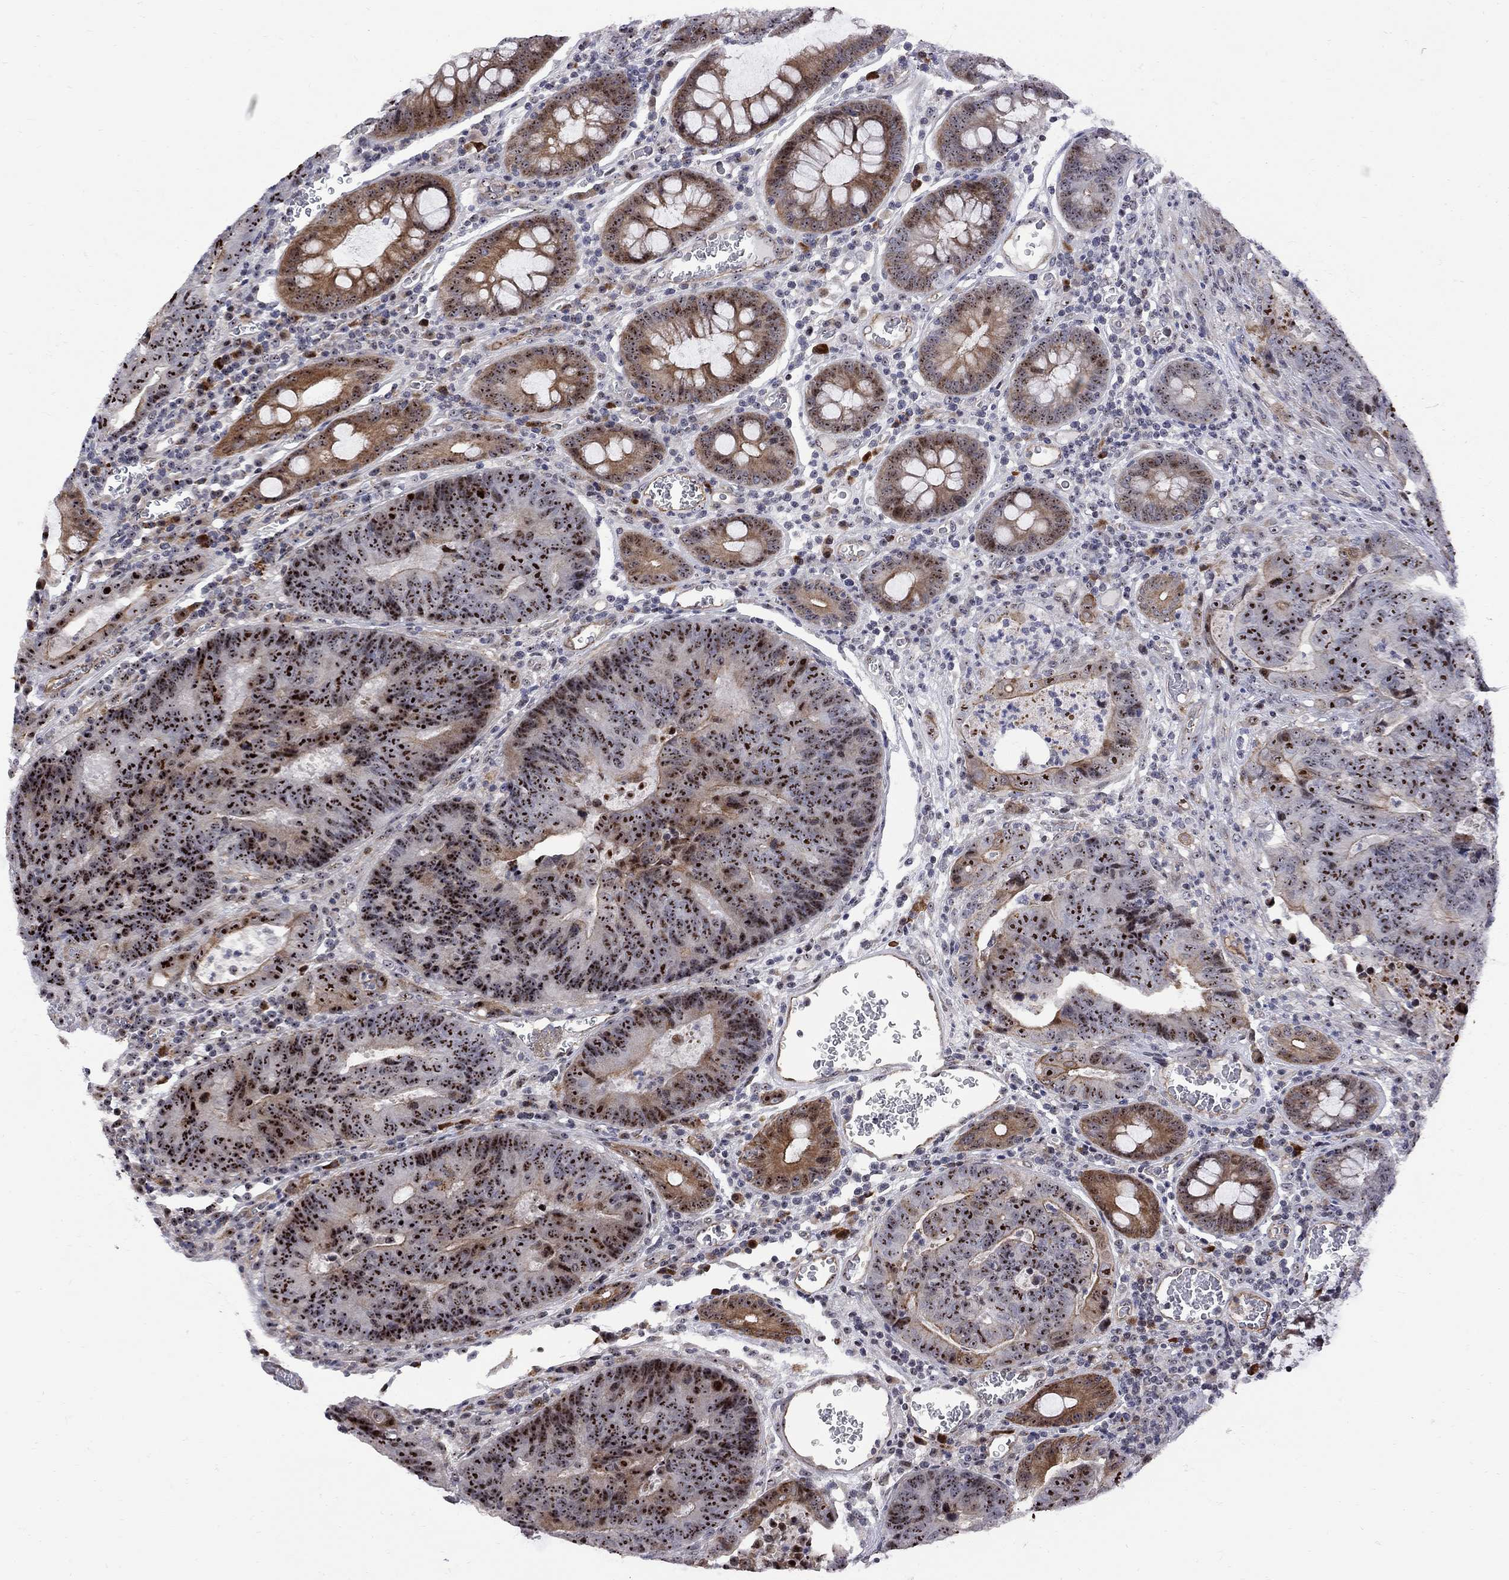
{"staining": {"intensity": "strong", "quantity": ">75%", "location": "nuclear"}, "tissue": "colorectal cancer", "cell_type": "Tumor cells", "image_type": "cancer", "snomed": [{"axis": "morphology", "description": "Adenocarcinoma, NOS"}, {"axis": "topography", "description": "Colon"}], "caption": "This is an image of IHC staining of colorectal cancer (adenocarcinoma), which shows strong expression in the nuclear of tumor cells.", "gene": "DHX33", "patient": {"sex": "female", "age": 48}}